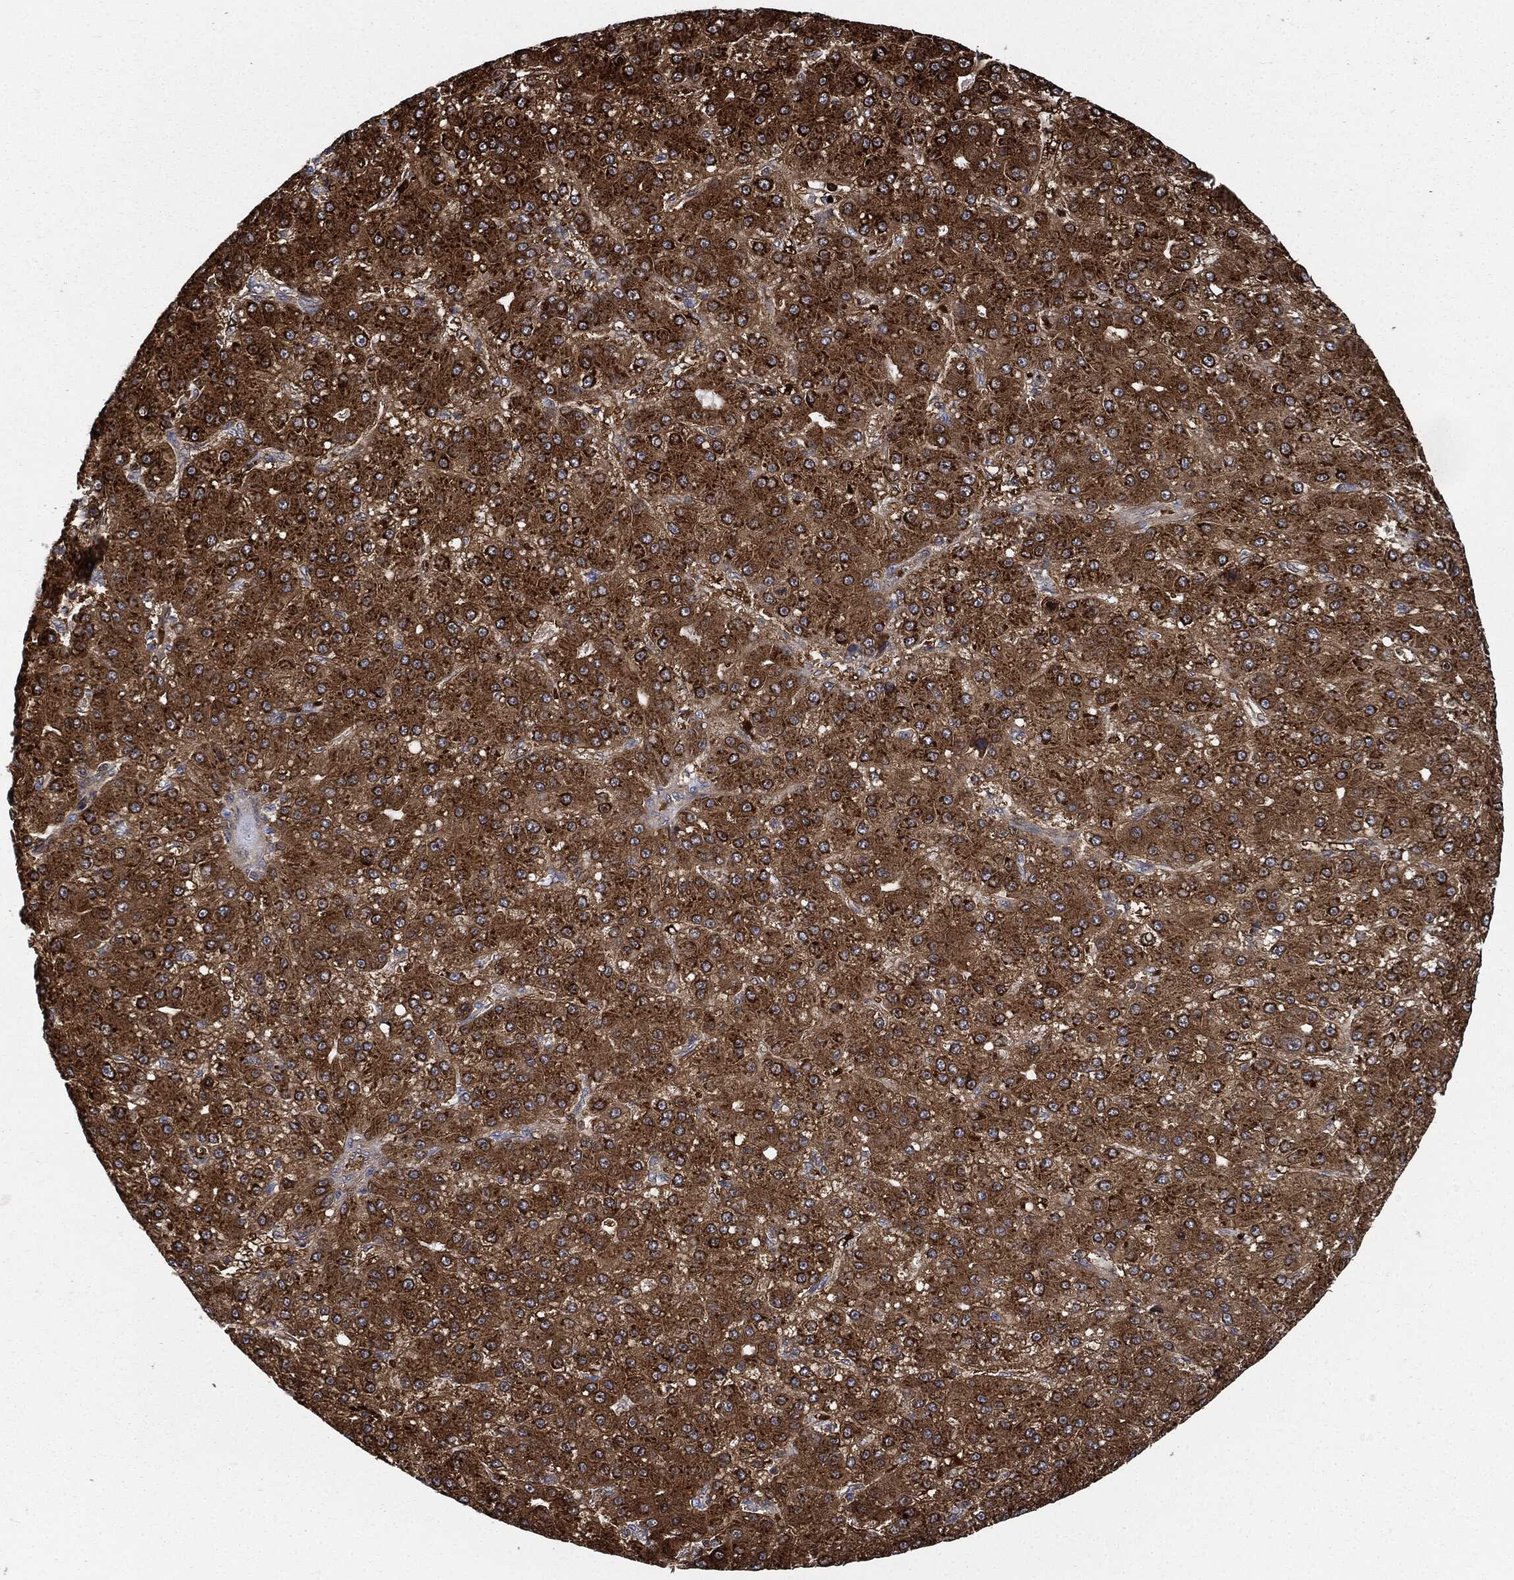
{"staining": {"intensity": "strong", "quantity": ">75%", "location": "cytoplasmic/membranous"}, "tissue": "liver cancer", "cell_type": "Tumor cells", "image_type": "cancer", "snomed": [{"axis": "morphology", "description": "Carcinoma, Hepatocellular, NOS"}, {"axis": "topography", "description": "Liver"}], "caption": "Brown immunohistochemical staining in liver cancer displays strong cytoplasmic/membranous expression in about >75% of tumor cells.", "gene": "PRDX2", "patient": {"sex": "male", "age": 67}}